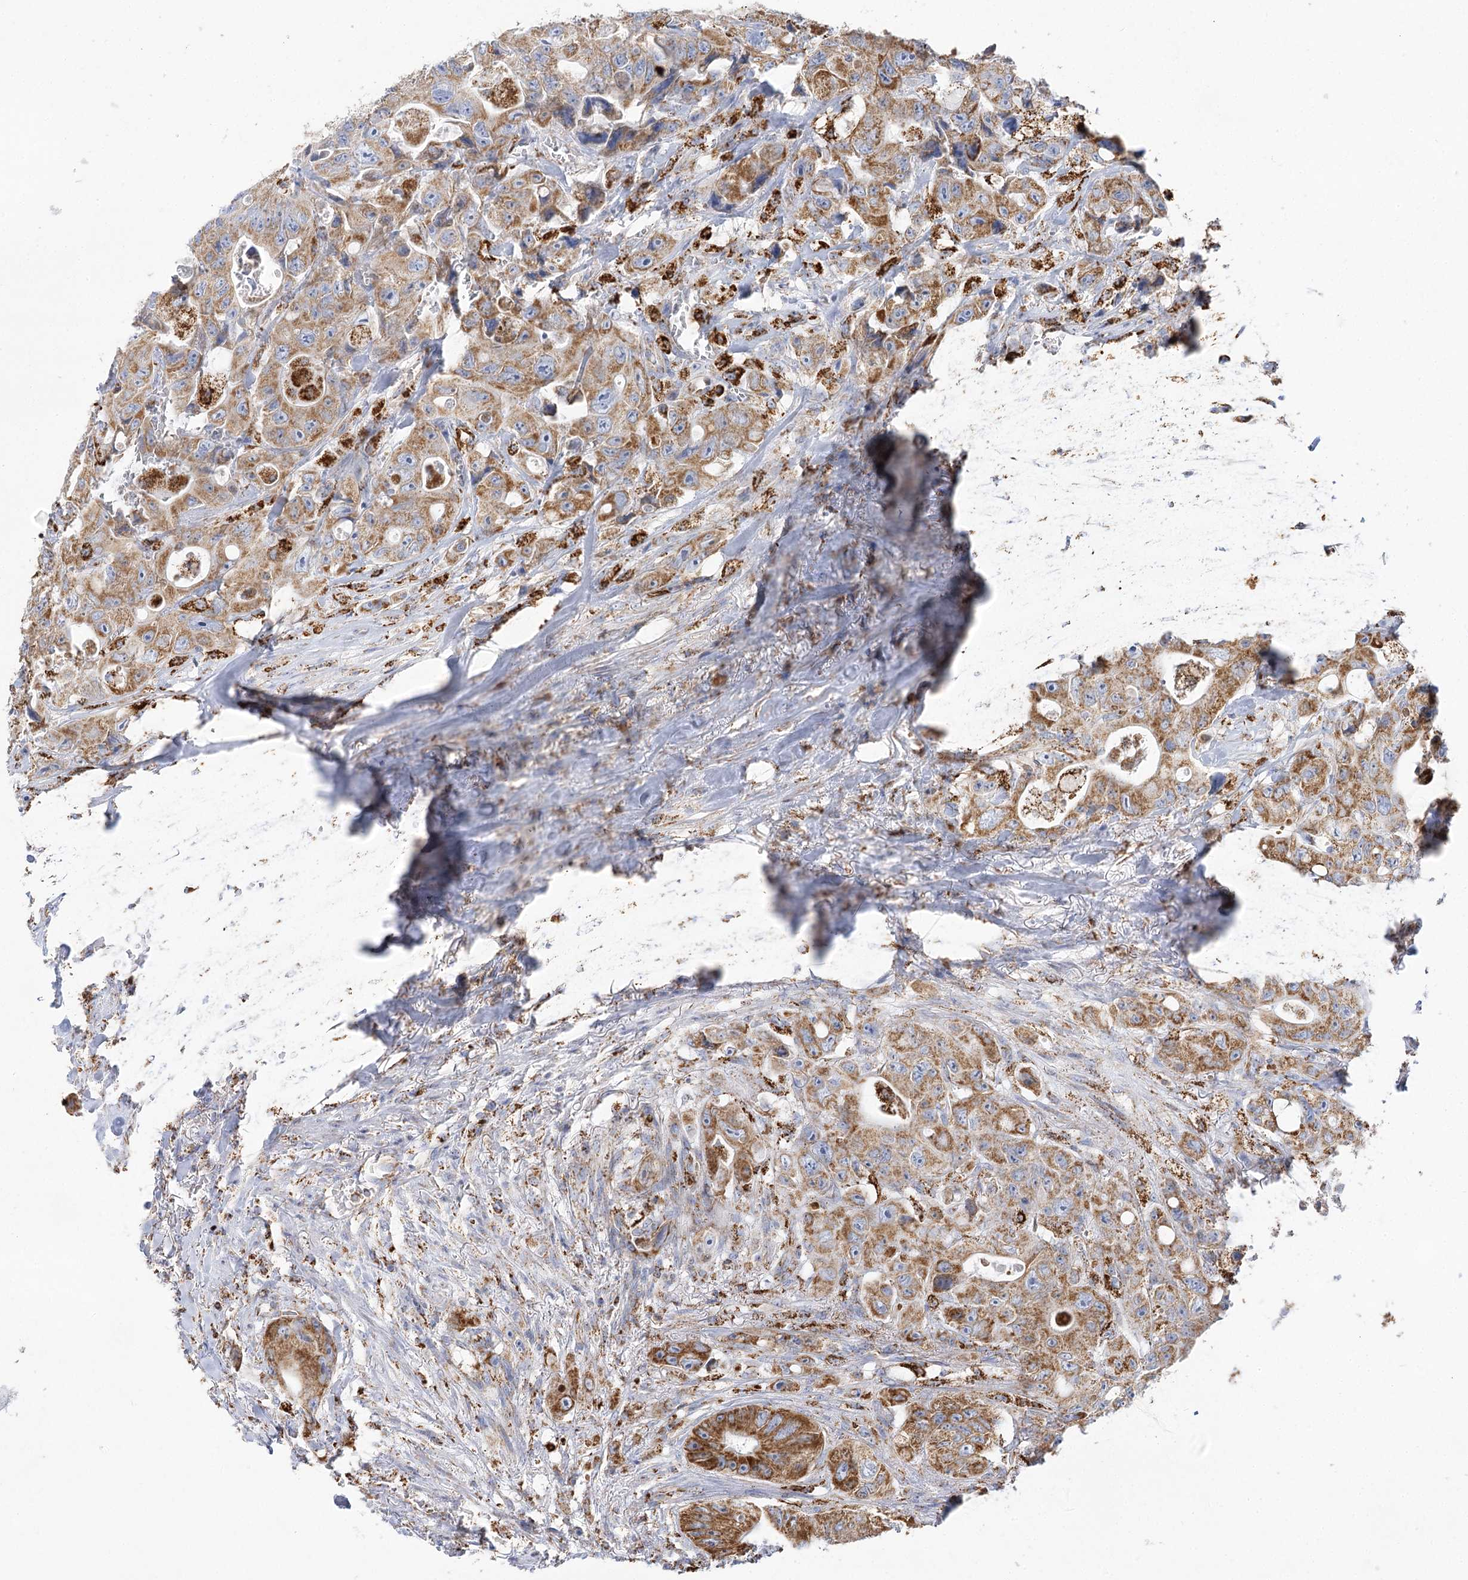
{"staining": {"intensity": "moderate", "quantity": ">75%", "location": "cytoplasmic/membranous"}, "tissue": "colorectal cancer", "cell_type": "Tumor cells", "image_type": "cancer", "snomed": [{"axis": "morphology", "description": "Adenocarcinoma, NOS"}, {"axis": "topography", "description": "Colon"}], "caption": "Immunohistochemistry (DAB (3,3'-diaminobenzidine)) staining of human colorectal cancer reveals moderate cytoplasmic/membranous protein expression in about >75% of tumor cells. (DAB = brown stain, brightfield microscopy at high magnification).", "gene": "NADK2", "patient": {"sex": "female", "age": 46}}